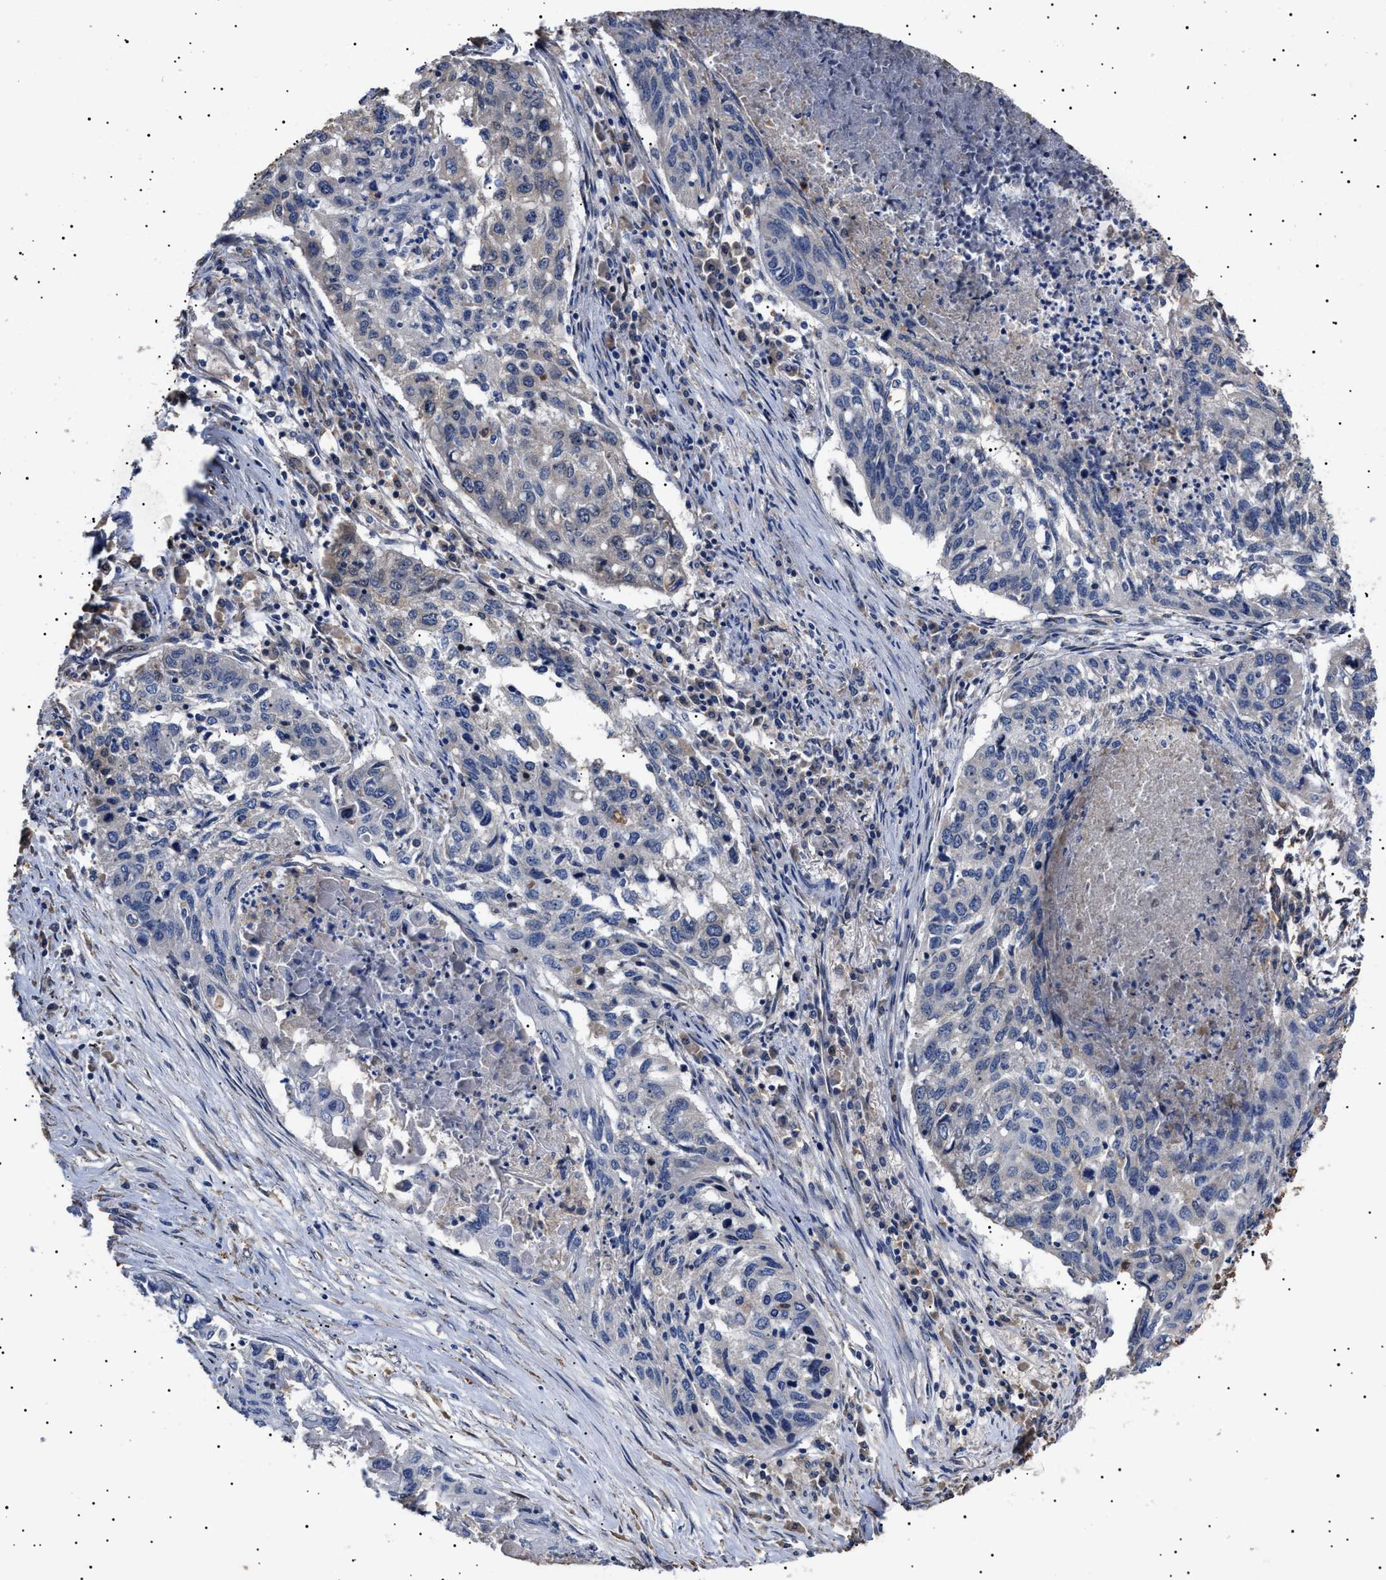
{"staining": {"intensity": "negative", "quantity": "none", "location": "none"}, "tissue": "lung cancer", "cell_type": "Tumor cells", "image_type": "cancer", "snomed": [{"axis": "morphology", "description": "Squamous cell carcinoma, NOS"}, {"axis": "topography", "description": "Lung"}], "caption": "A histopathology image of lung cancer stained for a protein demonstrates no brown staining in tumor cells. (DAB (3,3'-diaminobenzidine) immunohistochemistry (IHC) with hematoxylin counter stain).", "gene": "KRBA1", "patient": {"sex": "female", "age": 63}}